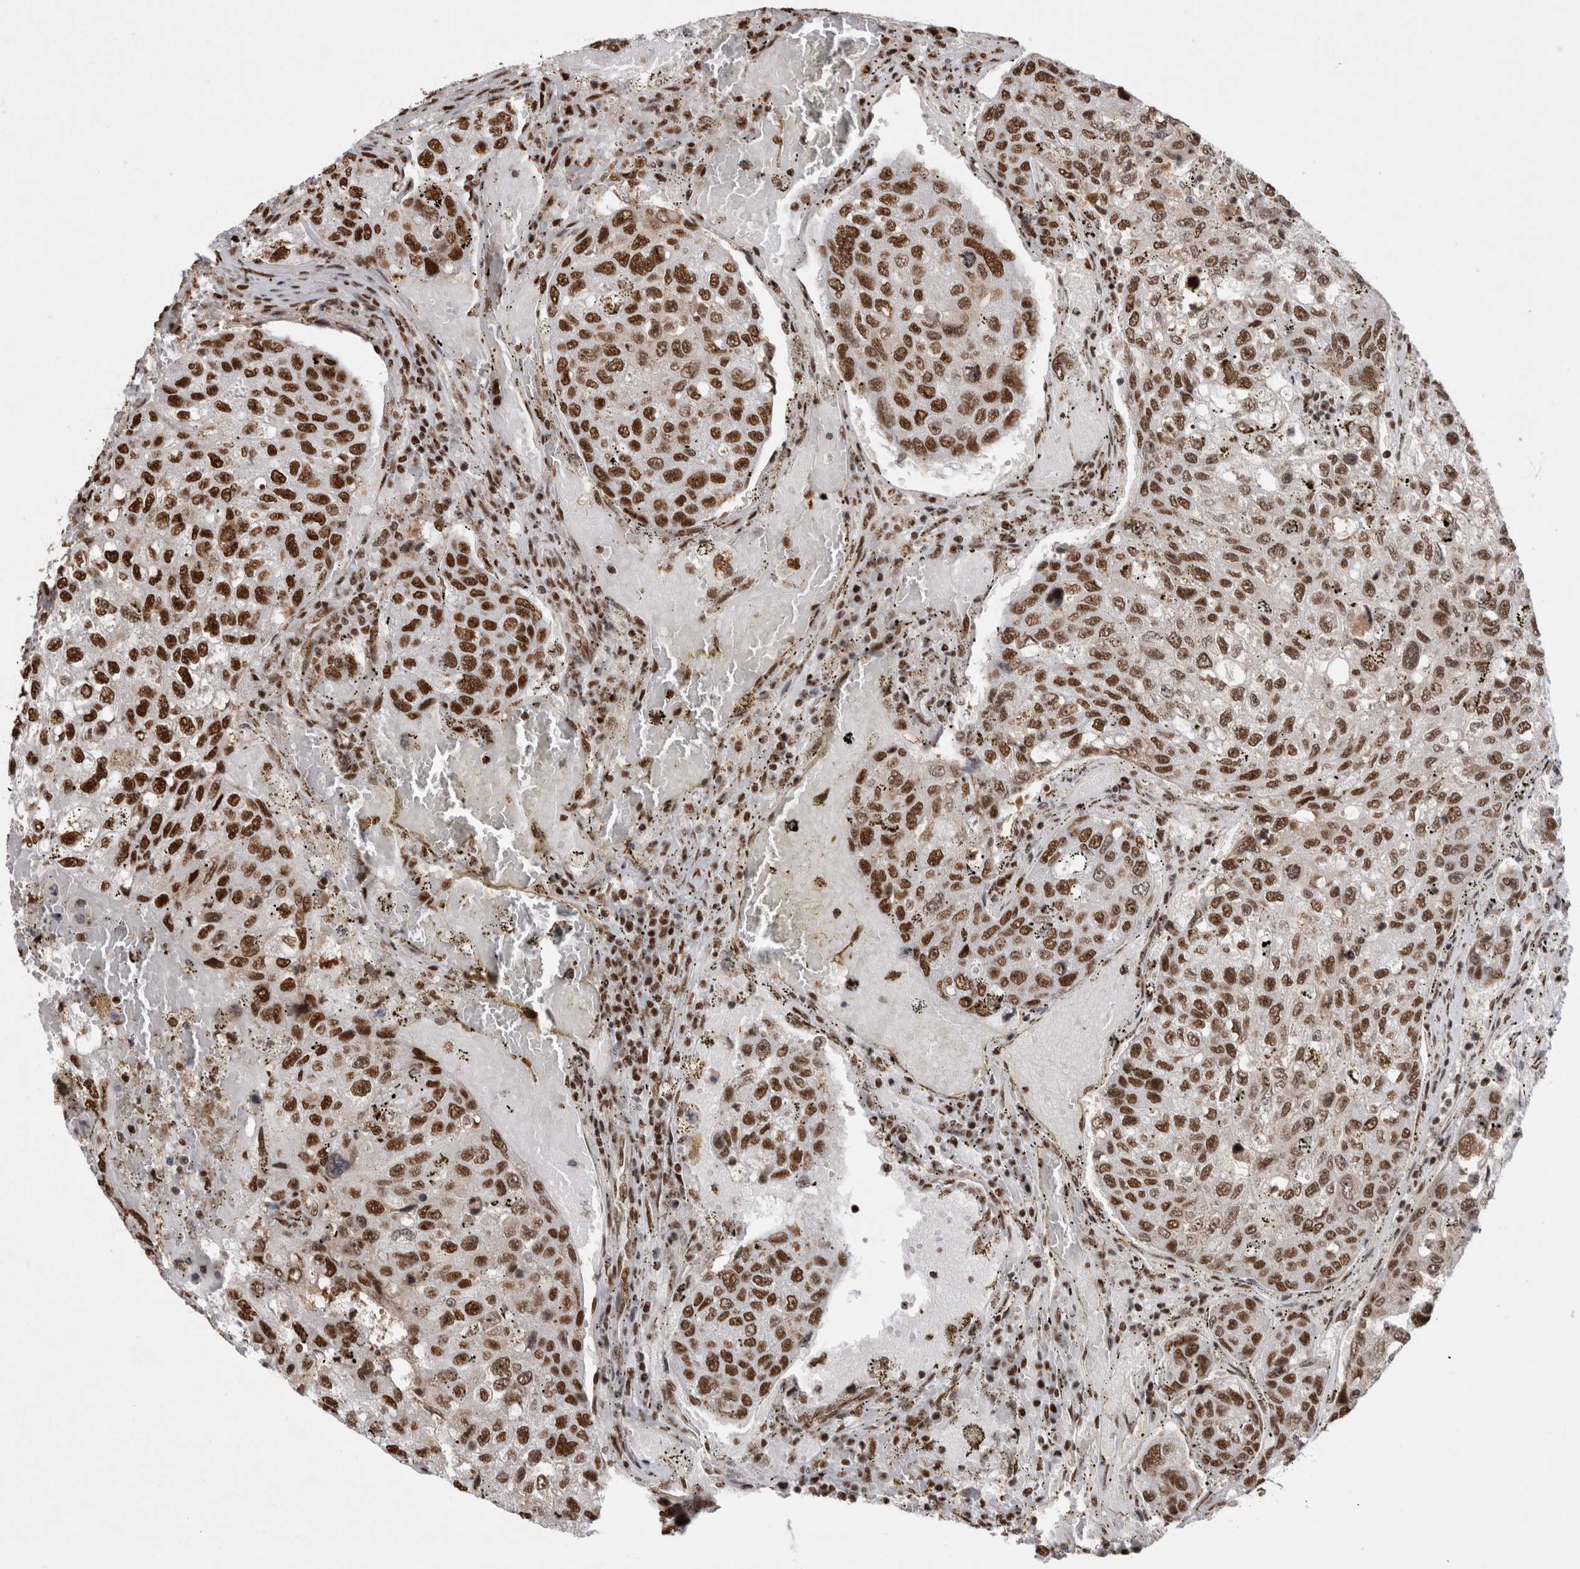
{"staining": {"intensity": "strong", "quantity": ">75%", "location": "nuclear"}, "tissue": "urothelial cancer", "cell_type": "Tumor cells", "image_type": "cancer", "snomed": [{"axis": "morphology", "description": "Urothelial carcinoma, High grade"}, {"axis": "topography", "description": "Lymph node"}, {"axis": "topography", "description": "Urinary bladder"}], "caption": "Urothelial carcinoma (high-grade) stained with immunohistochemistry demonstrates strong nuclear expression in approximately >75% of tumor cells.", "gene": "EYA2", "patient": {"sex": "male", "age": 51}}